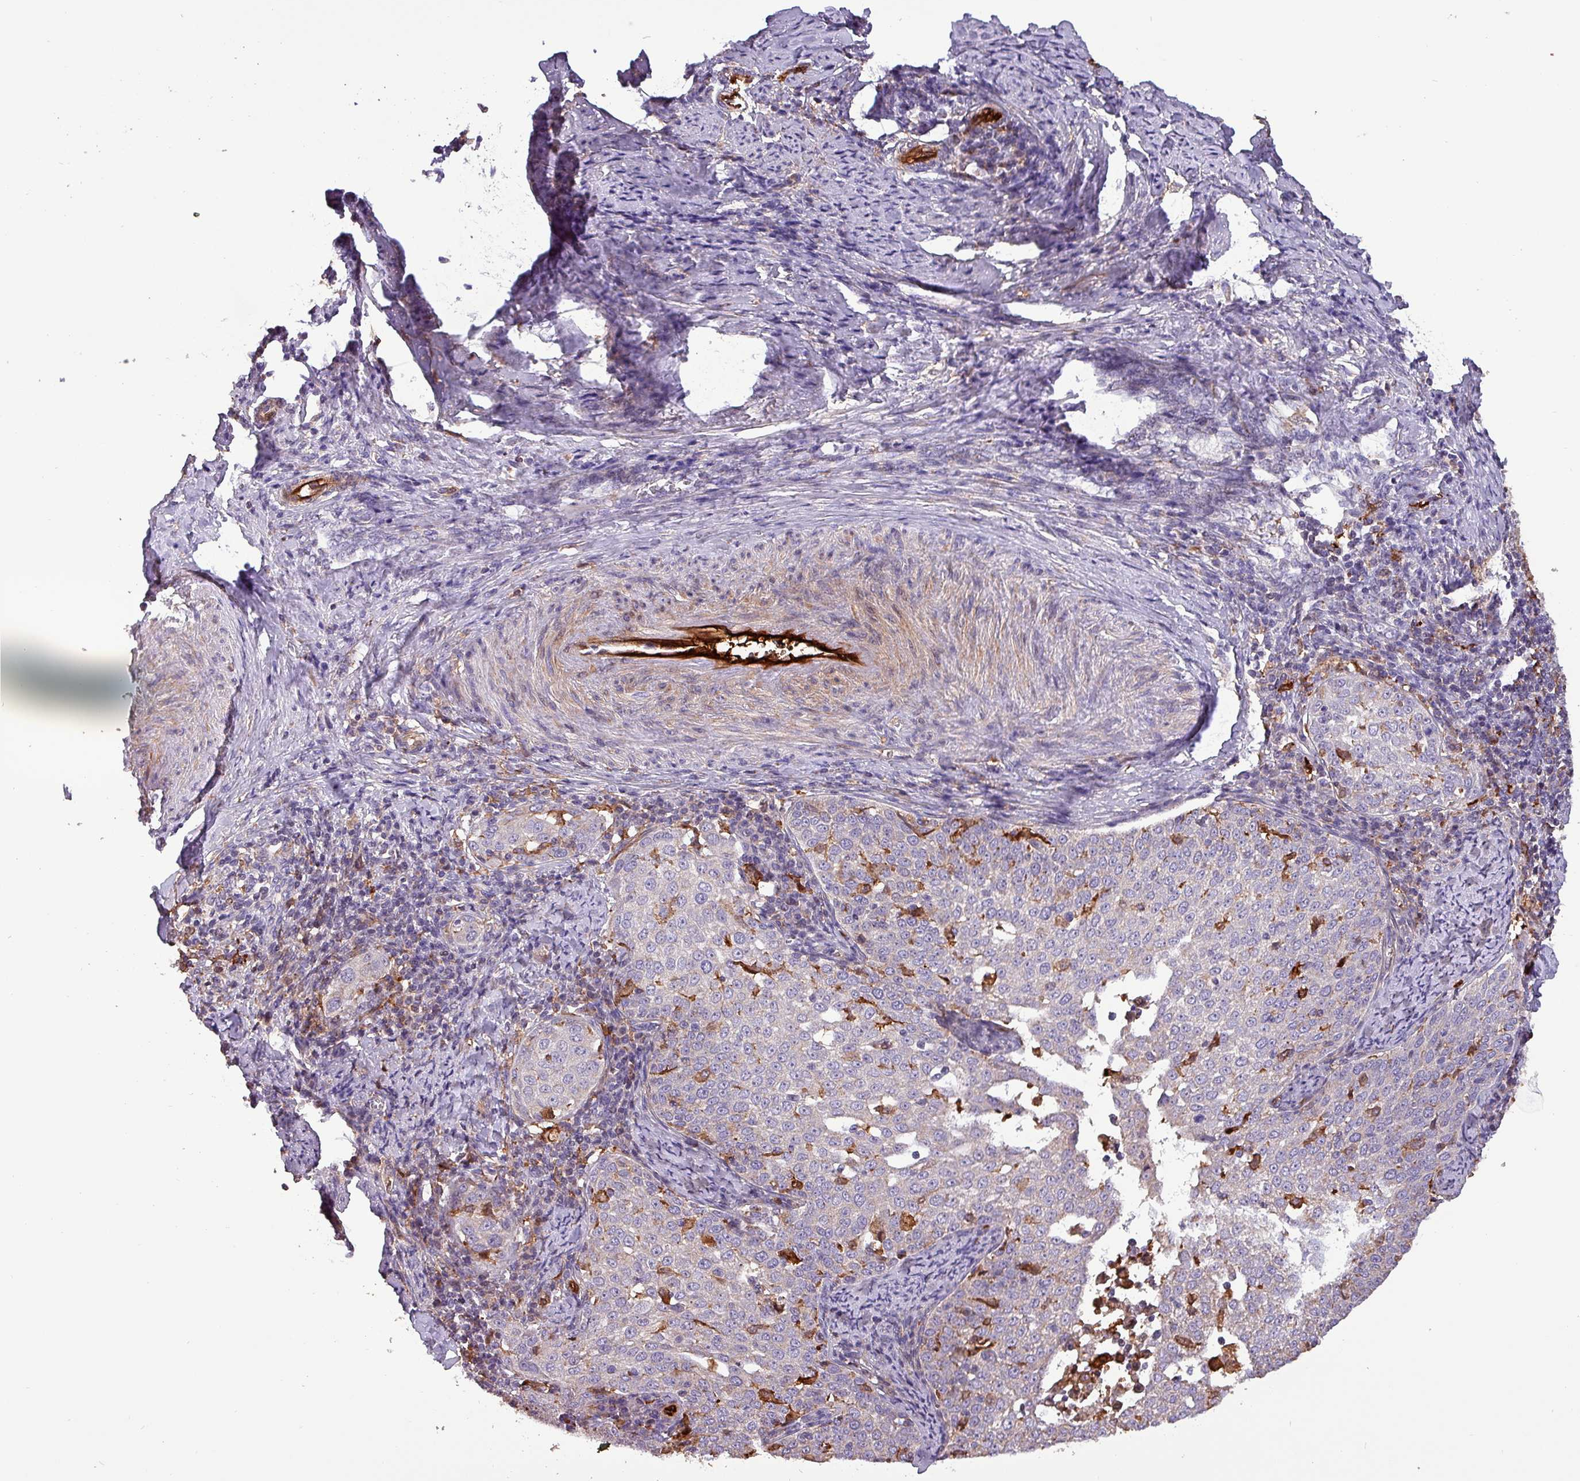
{"staining": {"intensity": "moderate", "quantity": "<25%", "location": "cytoplasmic/membranous"}, "tissue": "cervical cancer", "cell_type": "Tumor cells", "image_type": "cancer", "snomed": [{"axis": "morphology", "description": "Squamous cell carcinoma, NOS"}, {"axis": "topography", "description": "Cervix"}], "caption": "Human cervical cancer stained with a brown dye demonstrates moderate cytoplasmic/membranous positive expression in approximately <25% of tumor cells.", "gene": "SCIN", "patient": {"sex": "female", "age": 57}}